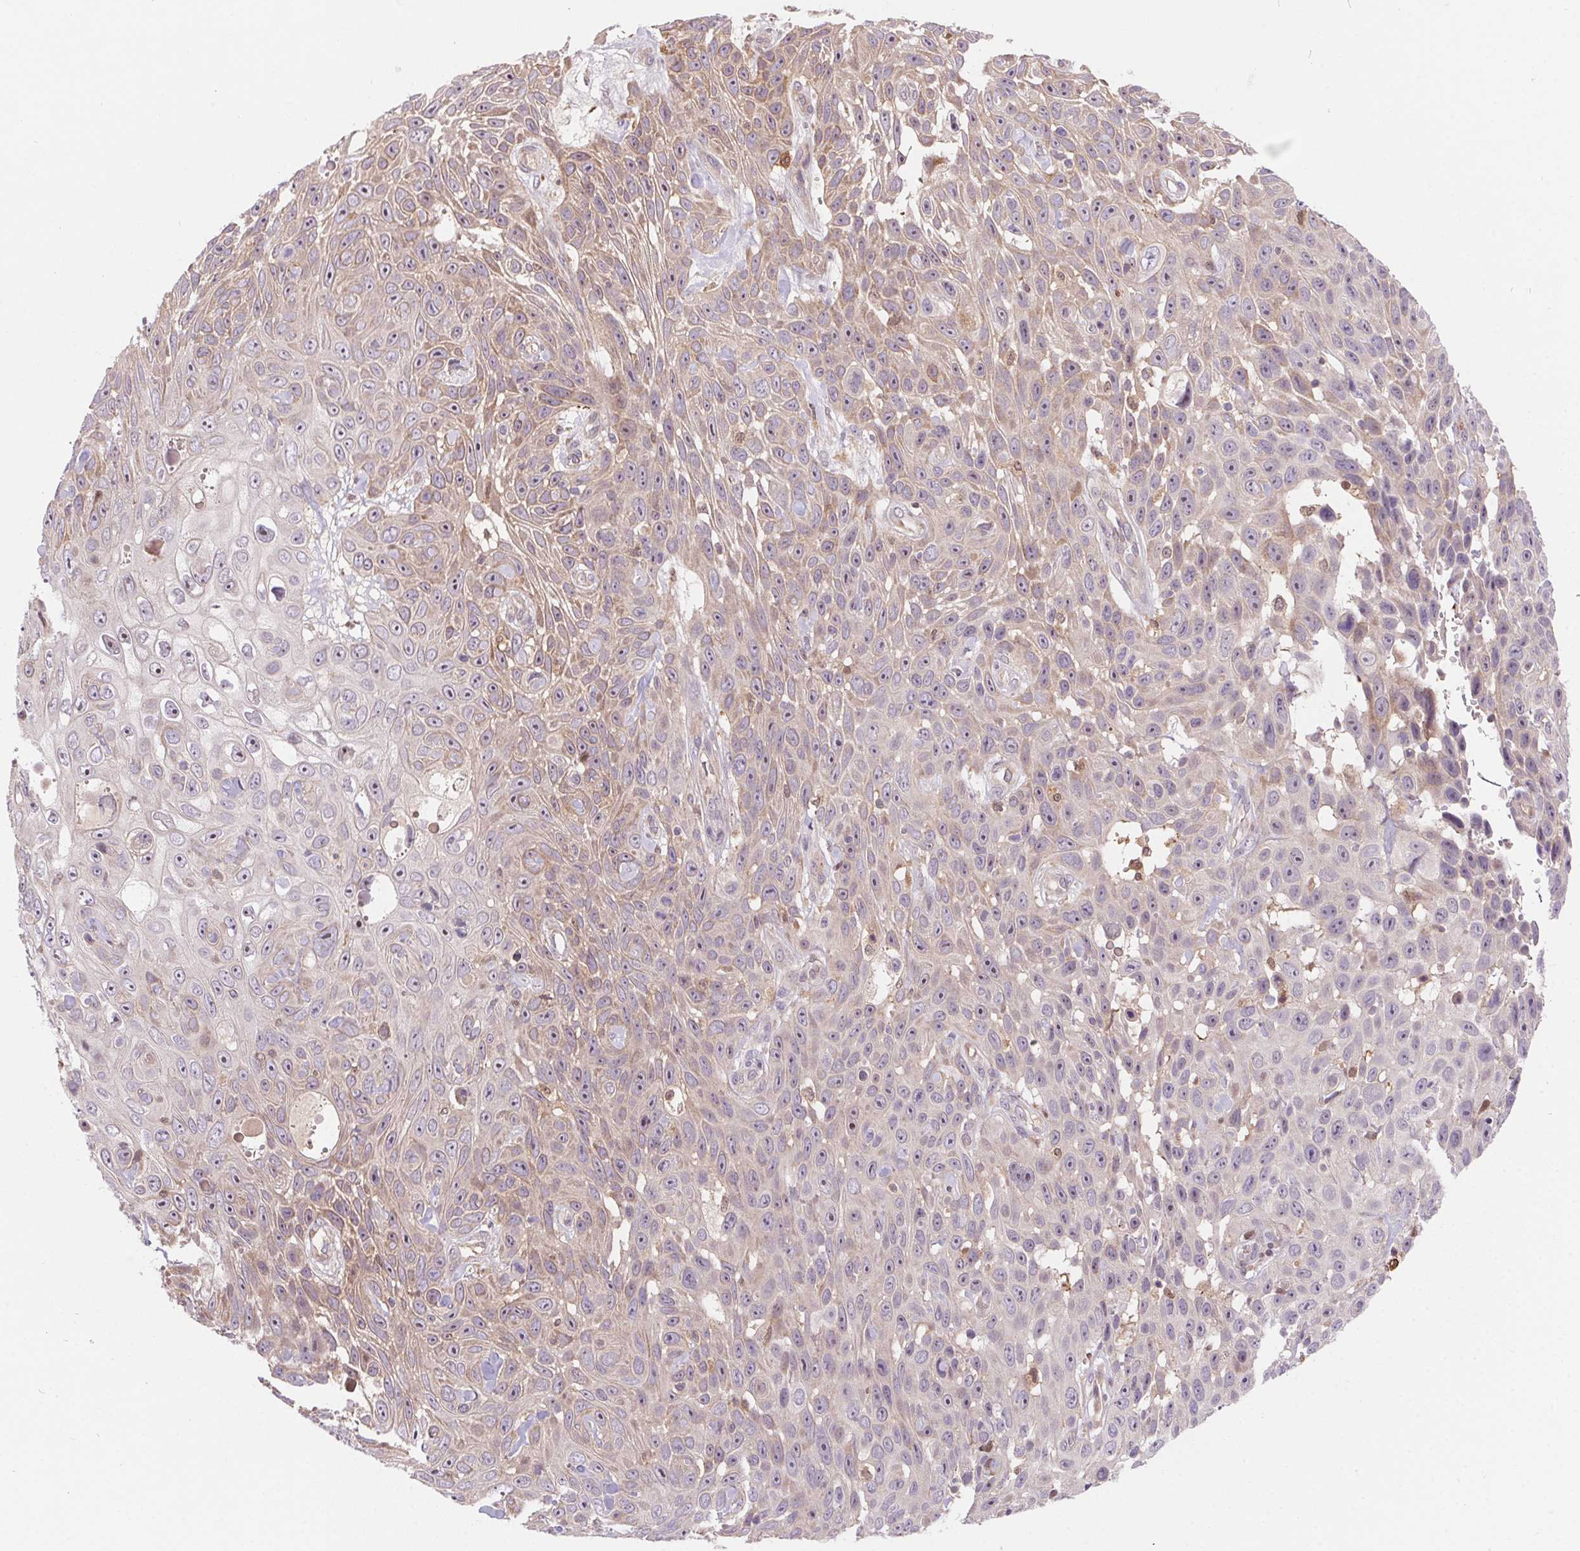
{"staining": {"intensity": "weak", "quantity": "<25%", "location": "cytoplasmic/membranous"}, "tissue": "skin cancer", "cell_type": "Tumor cells", "image_type": "cancer", "snomed": [{"axis": "morphology", "description": "Squamous cell carcinoma, NOS"}, {"axis": "topography", "description": "Skin"}], "caption": "Skin cancer was stained to show a protein in brown. There is no significant positivity in tumor cells. (Stains: DAB (3,3'-diaminobenzidine) immunohistochemistry with hematoxylin counter stain, Microscopy: brightfield microscopy at high magnification).", "gene": "NUDT16", "patient": {"sex": "male", "age": 82}}